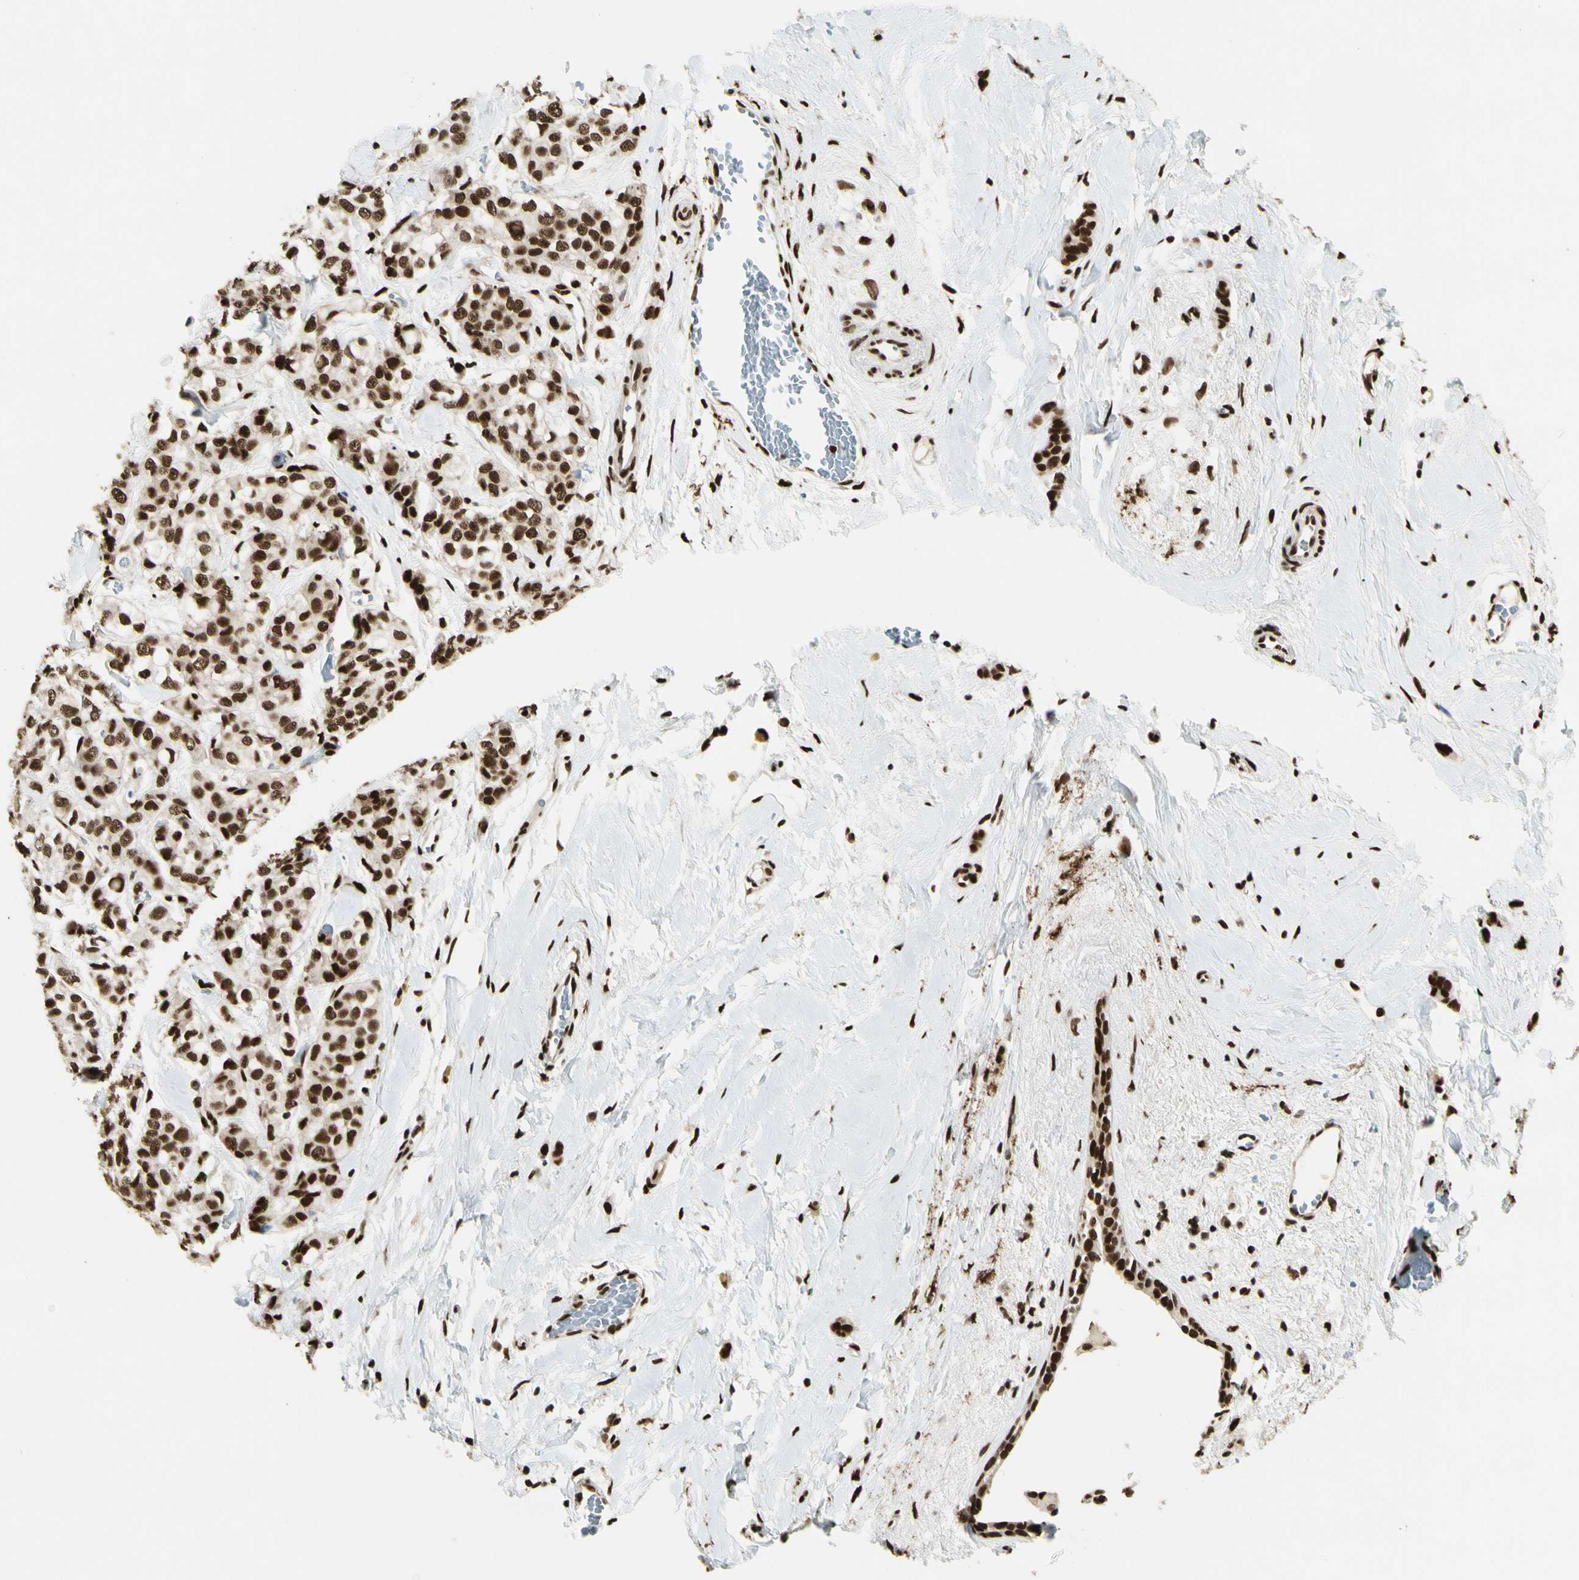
{"staining": {"intensity": "strong", "quantity": ">75%", "location": "nuclear"}, "tissue": "breast cancer", "cell_type": "Tumor cells", "image_type": "cancer", "snomed": [{"axis": "morphology", "description": "Lobular carcinoma"}, {"axis": "topography", "description": "Breast"}], "caption": "This is a micrograph of immunohistochemistry (IHC) staining of lobular carcinoma (breast), which shows strong expression in the nuclear of tumor cells.", "gene": "FUS", "patient": {"sex": "female", "age": 60}}